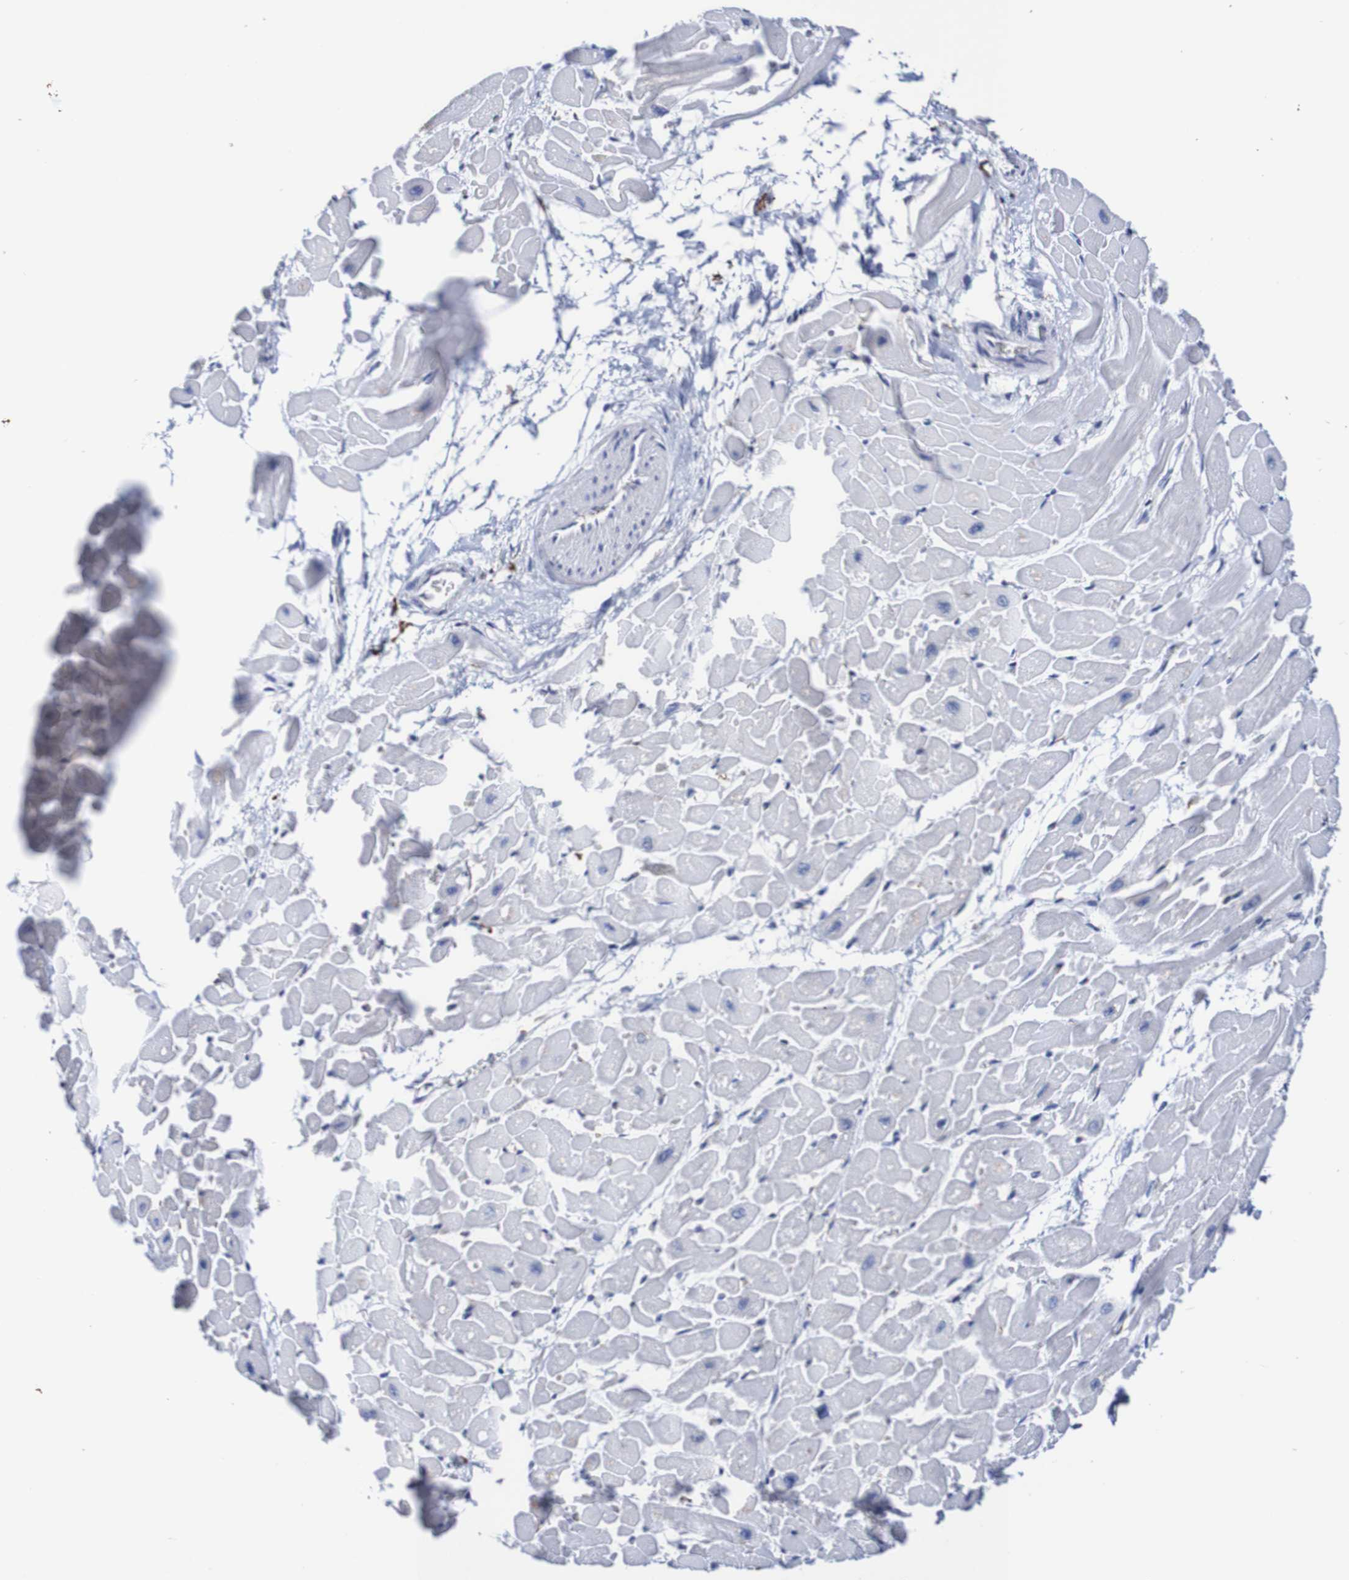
{"staining": {"intensity": "negative", "quantity": "none", "location": "none"}, "tissue": "heart muscle", "cell_type": "Cardiomyocytes", "image_type": "normal", "snomed": [{"axis": "morphology", "description": "Normal tissue, NOS"}, {"axis": "topography", "description": "Heart"}], "caption": "DAB (3,3'-diaminobenzidine) immunohistochemical staining of normal human heart muscle reveals no significant expression in cardiomyocytes. The staining was performed using DAB (3,3'-diaminobenzidine) to visualize the protein expression in brown, while the nuclei were stained in blue with hematoxylin (Magnification: 20x).", "gene": "SEZ6", "patient": {"sex": "male", "age": 45}}